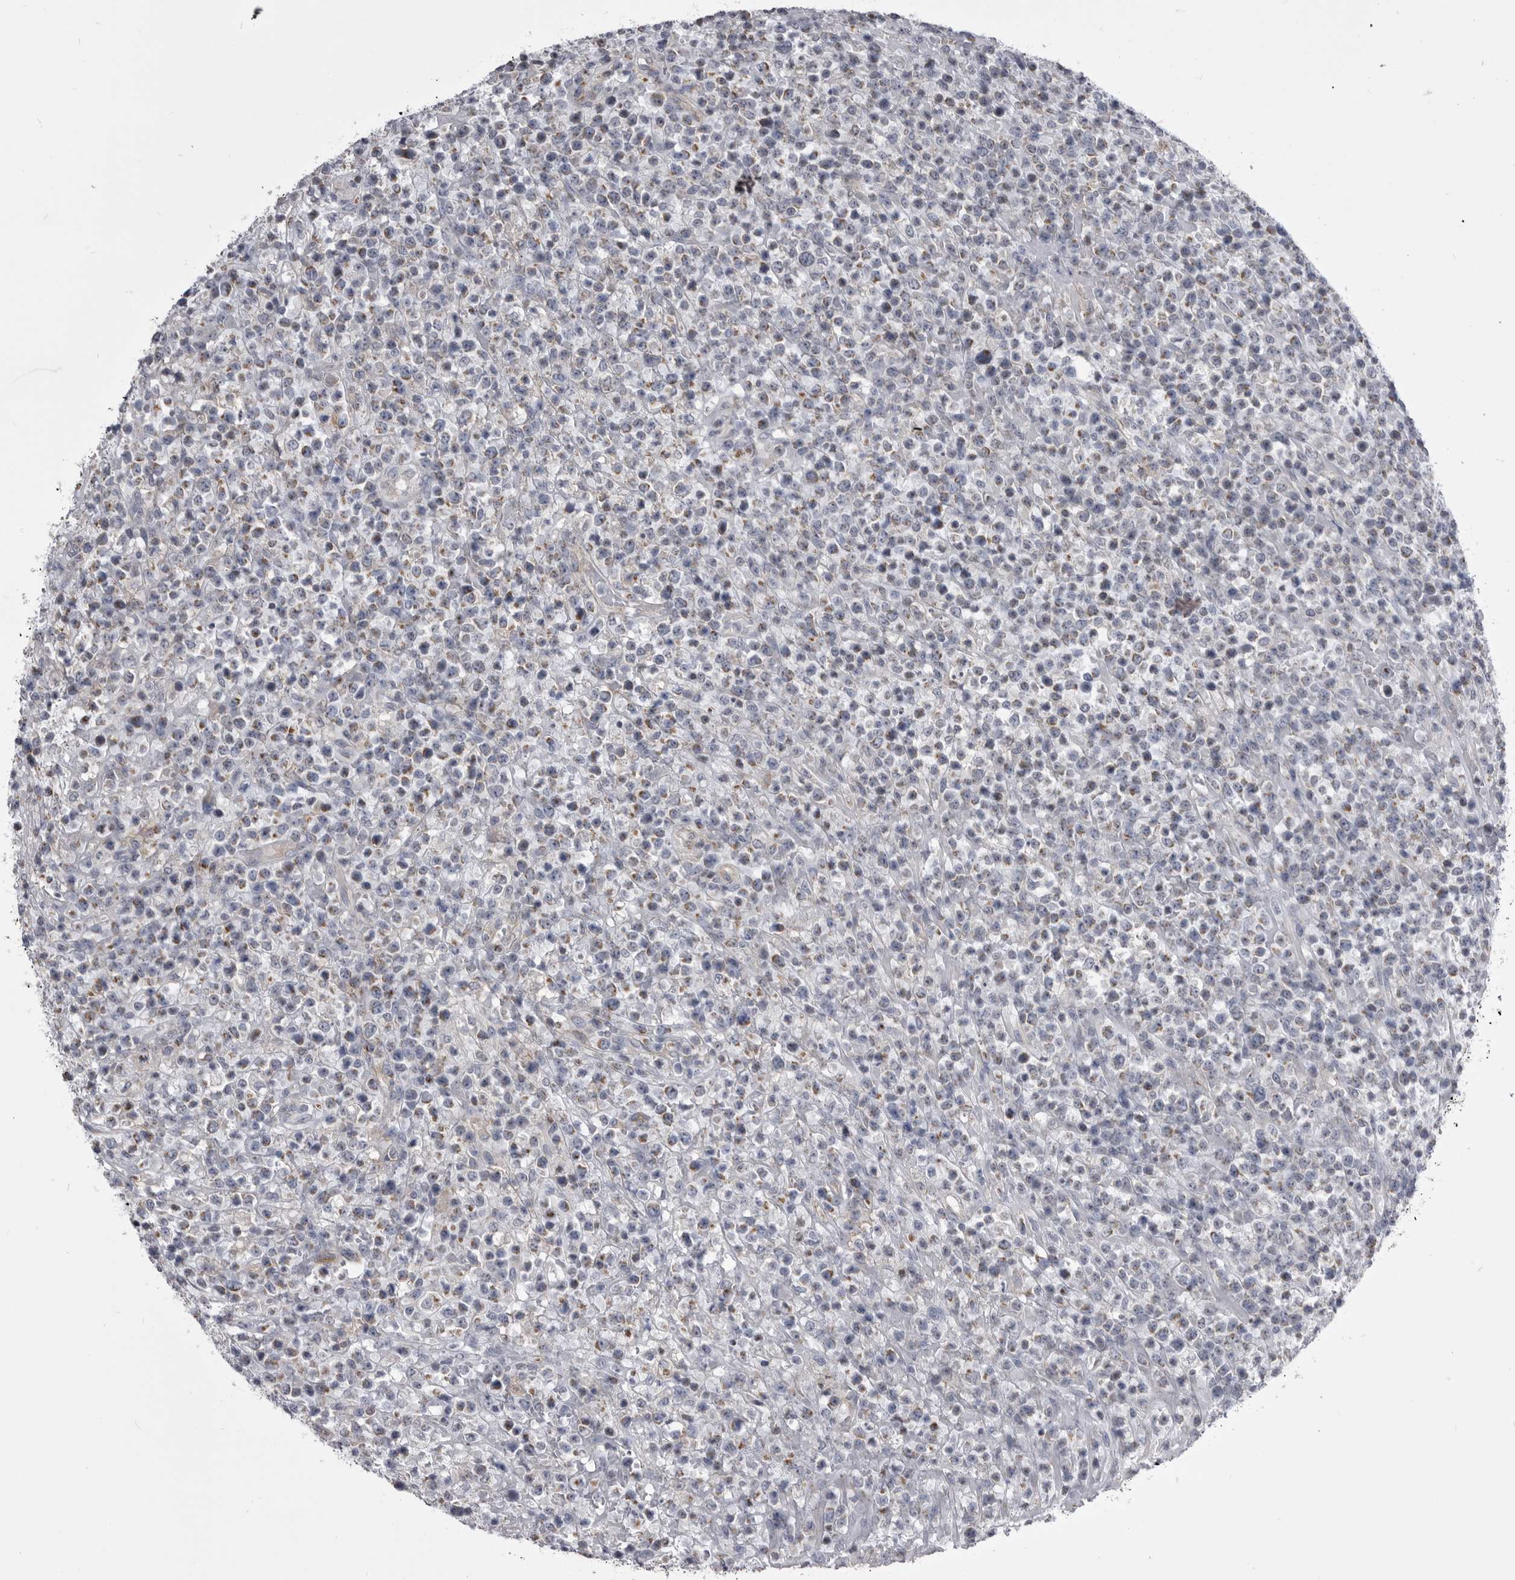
{"staining": {"intensity": "moderate", "quantity": "25%-75%", "location": "cytoplasmic/membranous"}, "tissue": "lymphoma", "cell_type": "Tumor cells", "image_type": "cancer", "snomed": [{"axis": "morphology", "description": "Malignant lymphoma, non-Hodgkin's type, High grade"}, {"axis": "topography", "description": "Colon"}], "caption": "High-magnification brightfield microscopy of high-grade malignant lymphoma, non-Hodgkin's type stained with DAB (3,3'-diaminobenzidine) (brown) and counterstained with hematoxylin (blue). tumor cells exhibit moderate cytoplasmic/membranous expression is present in about25%-75% of cells. The staining is performed using DAB (3,3'-diaminobenzidine) brown chromogen to label protein expression. The nuclei are counter-stained blue using hematoxylin.", "gene": "OPLAH", "patient": {"sex": "female", "age": 53}}